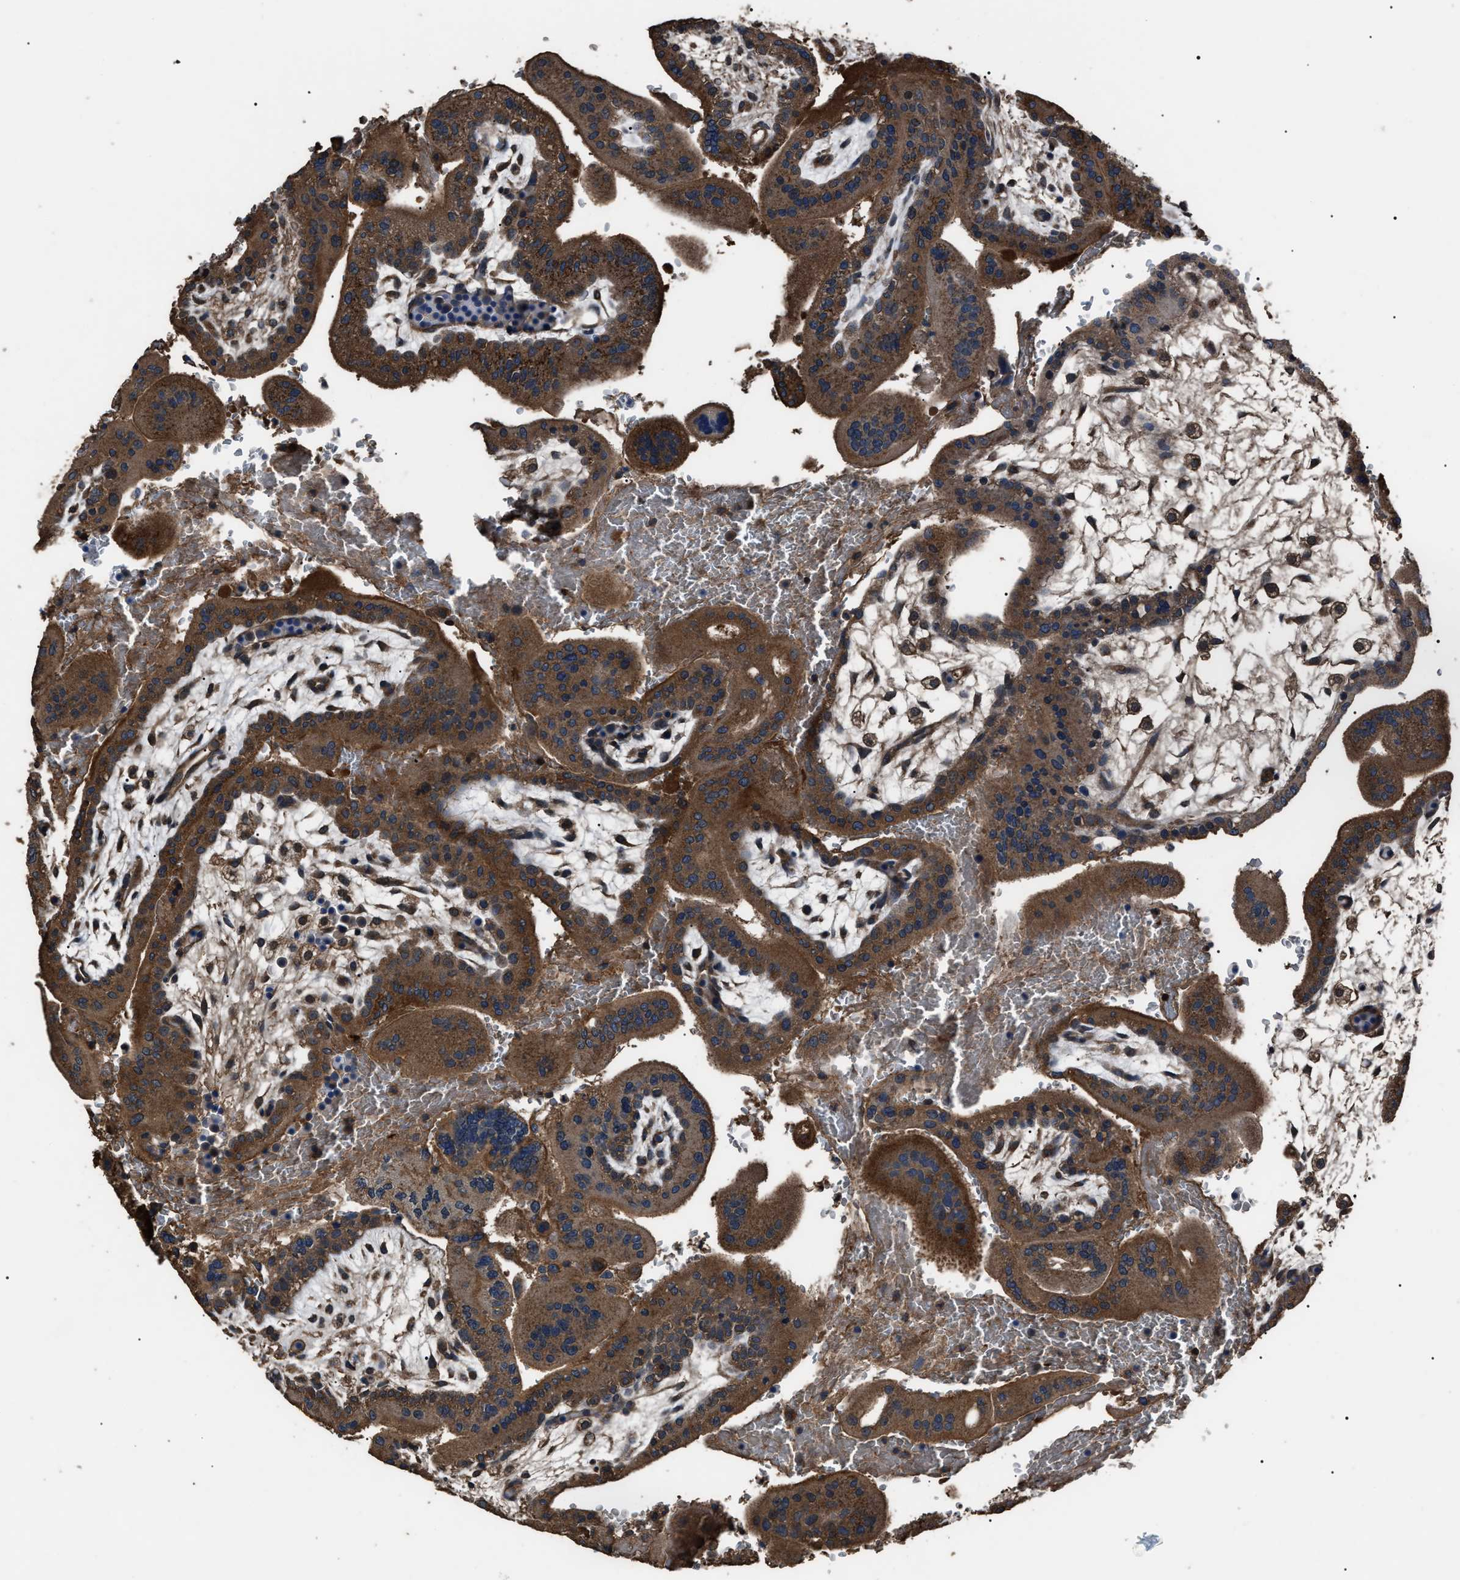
{"staining": {"intensity": "moderate", "quantity": ">75%", "location": "cytoplasmic/membranous"}, "tissue": "placenta", "cell_type": "Decidual cells", "image_type": "normal", "snomed": [{"axis": "morphology", "description": "Normal tissue, NOS"}, {"axis": "topography", "description": "Placenta"}], "caption": "Protein expression analysis of unremarkable placenta exhibits moderate cytoplasmic/membranous positivity in approximately >75% of decidual cells. The staining was performed using DAB (3,3'-diaminobenzidine), with brown indicating positive protein expression. Nuclei are stained blue with hematoxylin.", "gene": "RNF216", "patient": {"sex": "female", "age": 35}}